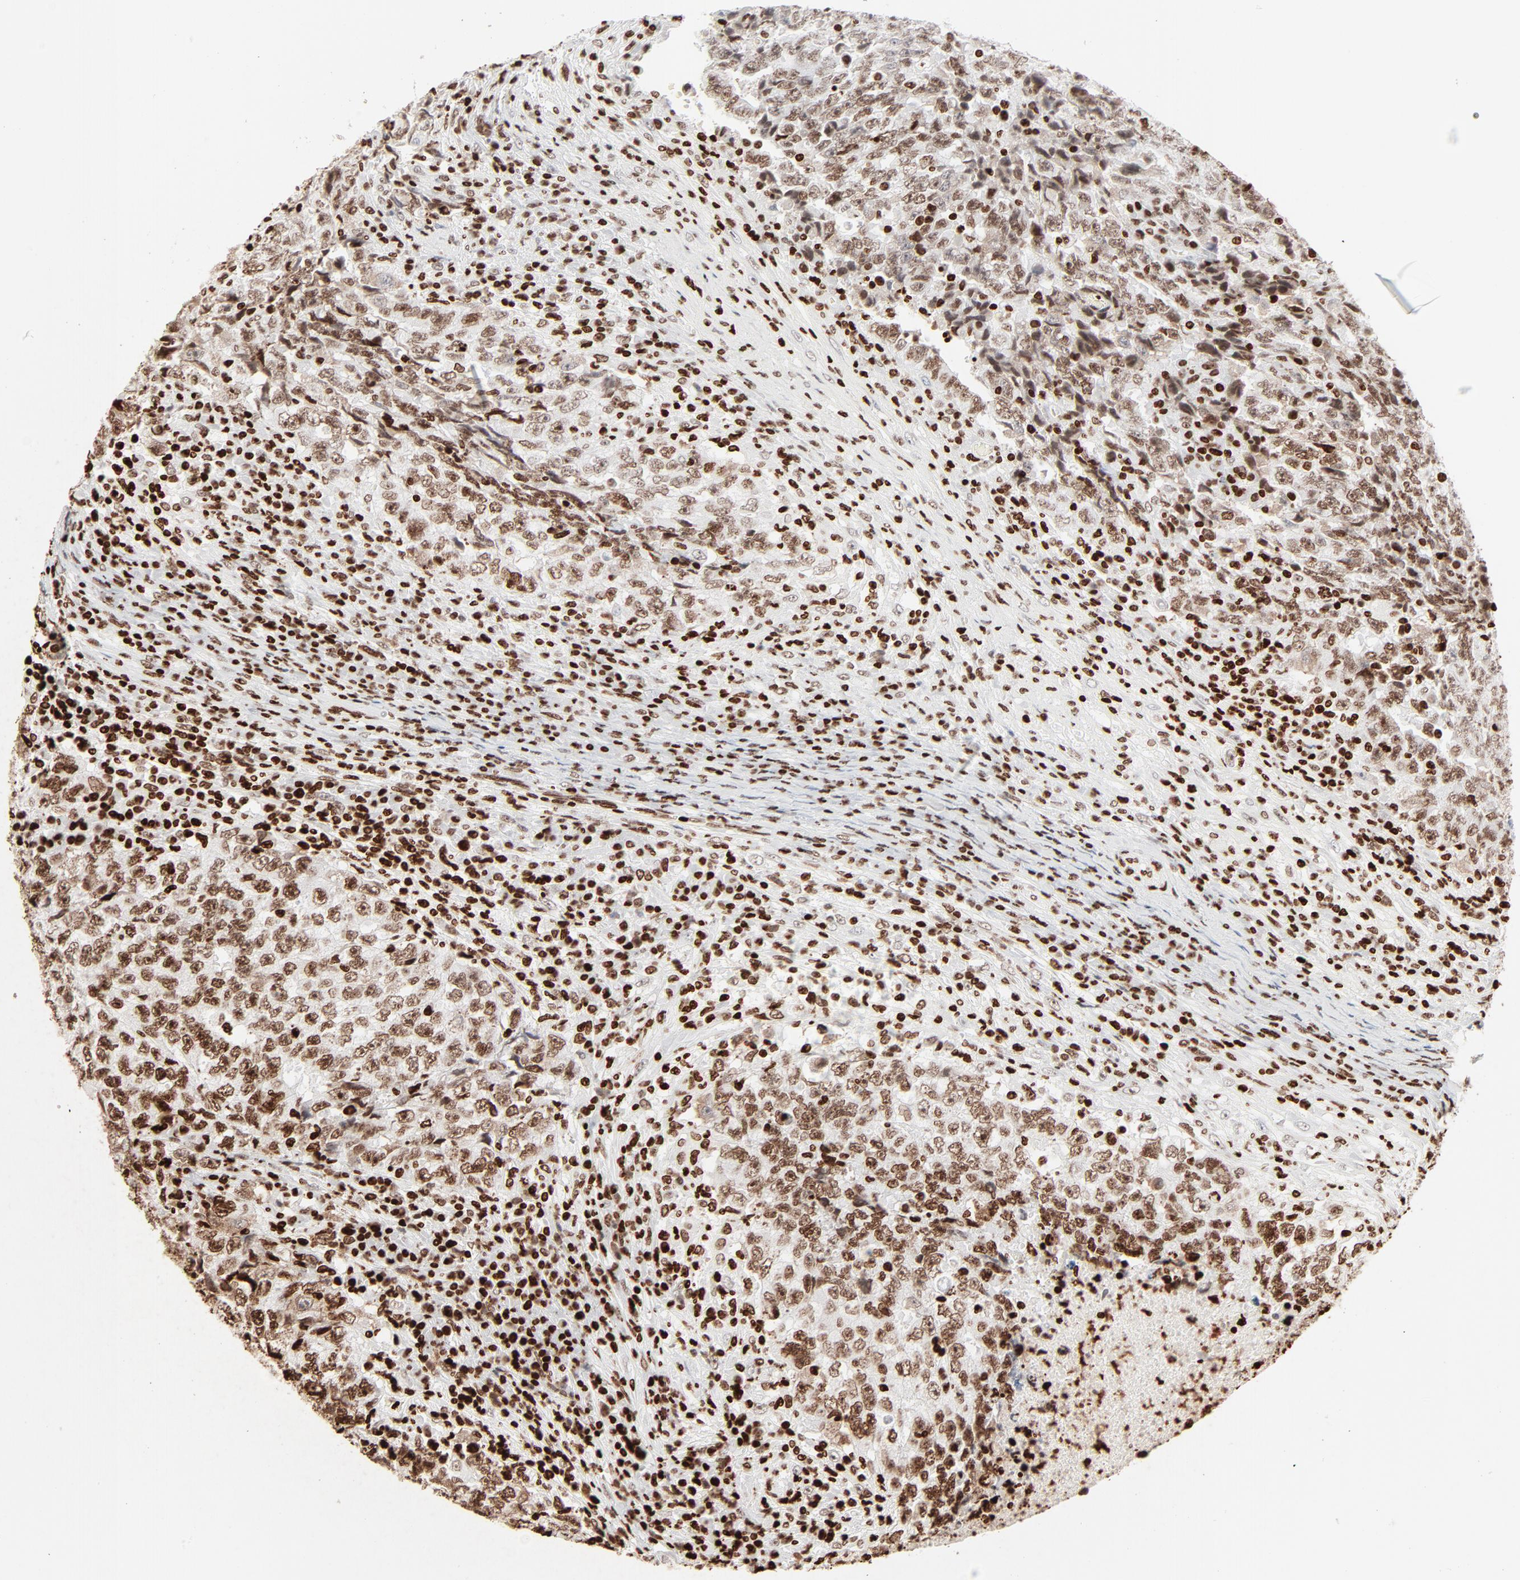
{"staining": {"intensity": "moderate", "quantity": ">75%", "location": "nuclear"}, "tissue": "testis cancer", "cell_type": "Tumor cells", "image_type": "cancer", "snomed": [{"axis": "morphology", "description": "Necrosis, NOS"}, {"axis": "morphology", "description": "Carcinoma, Embryonal, NOS"}, {"axis": "topography", "description": "Testis"}], "caption": "Protein analysis of embryonal carcinoma (testis) tissue shows moderate nuclear expression in approximately >75% of tumor cells.", "gene": "HMGB2", "patient": {"sex": "male", "age": 19}}